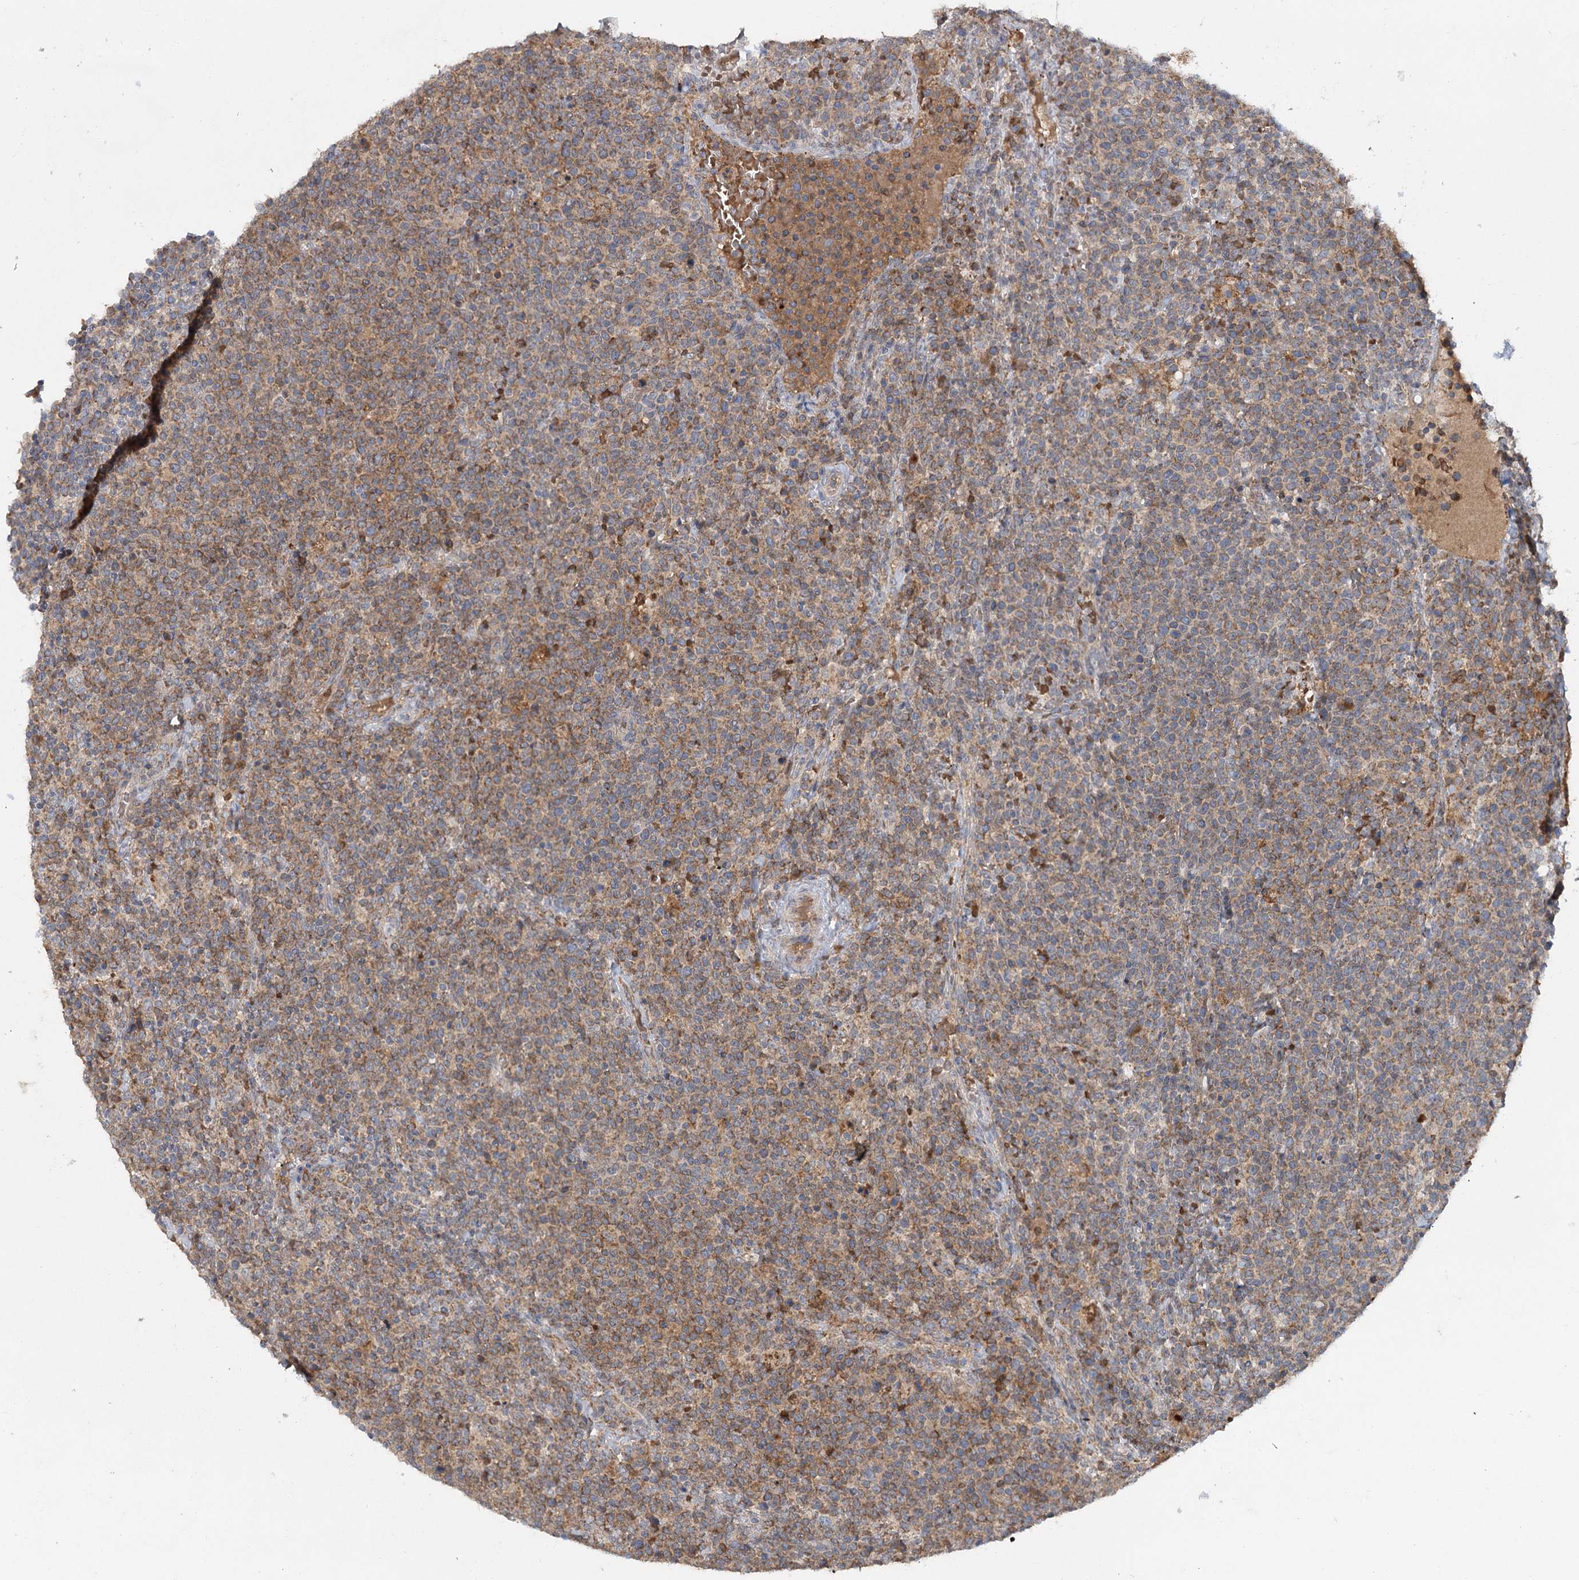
{"staining": {"intensity": "moderate", "quantity": ">75%", "location": "cytoplasmic/membranous"}, "tissue": "lymphoma", "cell_type": "Tumor cells", "image_type": "cancer", "snomed": [{"axis": "morphology", "description": "Malignant lymphoma, non-Hodgkin's type, High grade"}, {"axis": "topography", "description": "Lymph node"}], "caption": "High-grade malignant lymphoma, non-Hodgkin's type stained for a protein shows moderate cytoplasmic/membranous positivity in tumor cells.", "gene": "PYROXD2", "patient": {"sex": "male", "age": 61}}